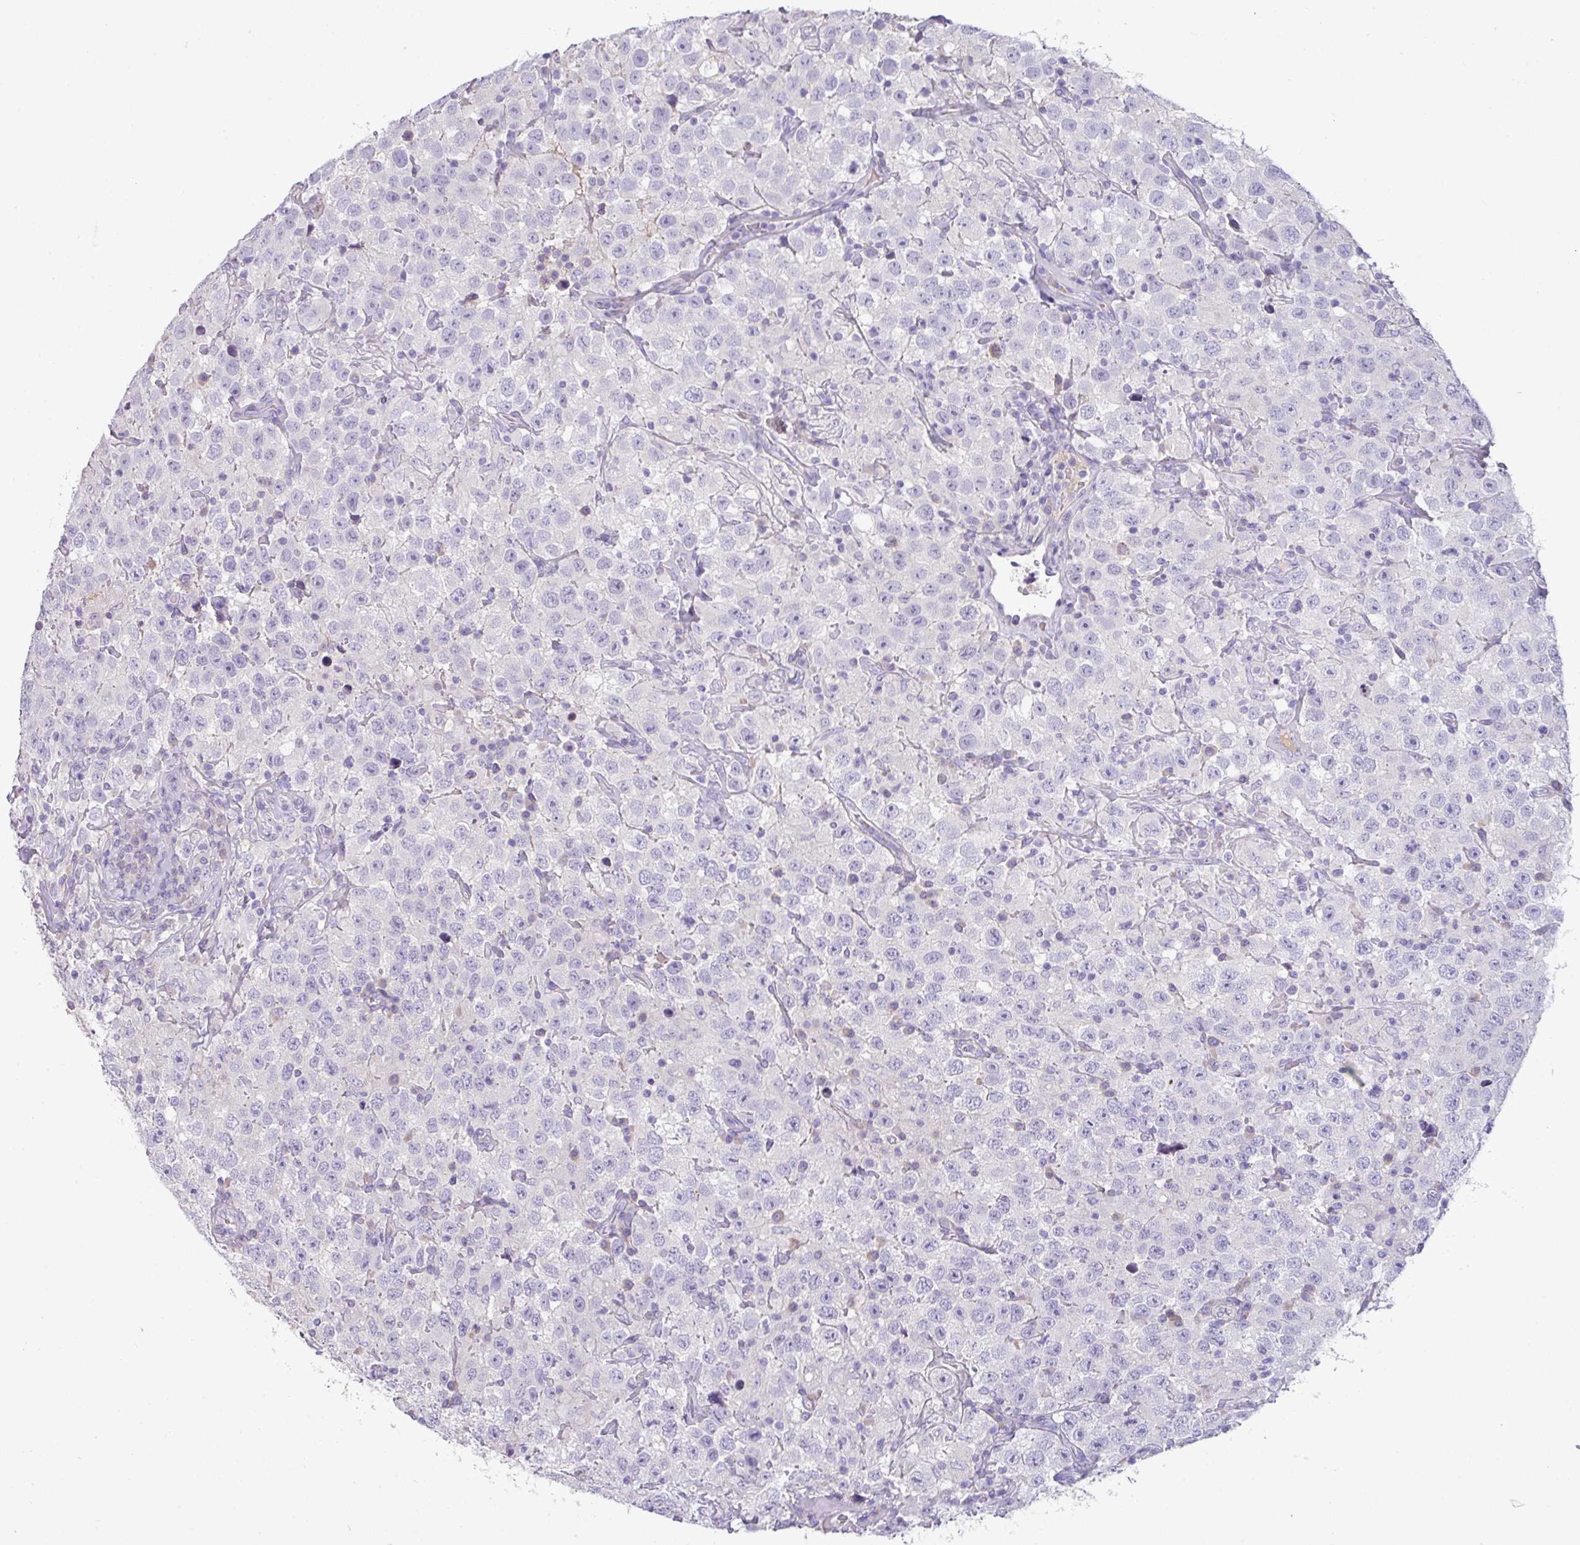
{"staining": {"intensity": "negative", "quantity": "none", "location": "none"}, "tissue": "testis cancer", "cell_type": "Tumor cells", "image_type": "cancer", "snomed": [{"axis": "morphology", "description": "Seminoma, NOS"}, {"axis": "topography", "description": "Testis"}], "caption": "Tumor cells show no significant protein expression in testis cancer (seminoma).", "gene": "OR6C6", "patient": {"sex": "male", "age": 41}}